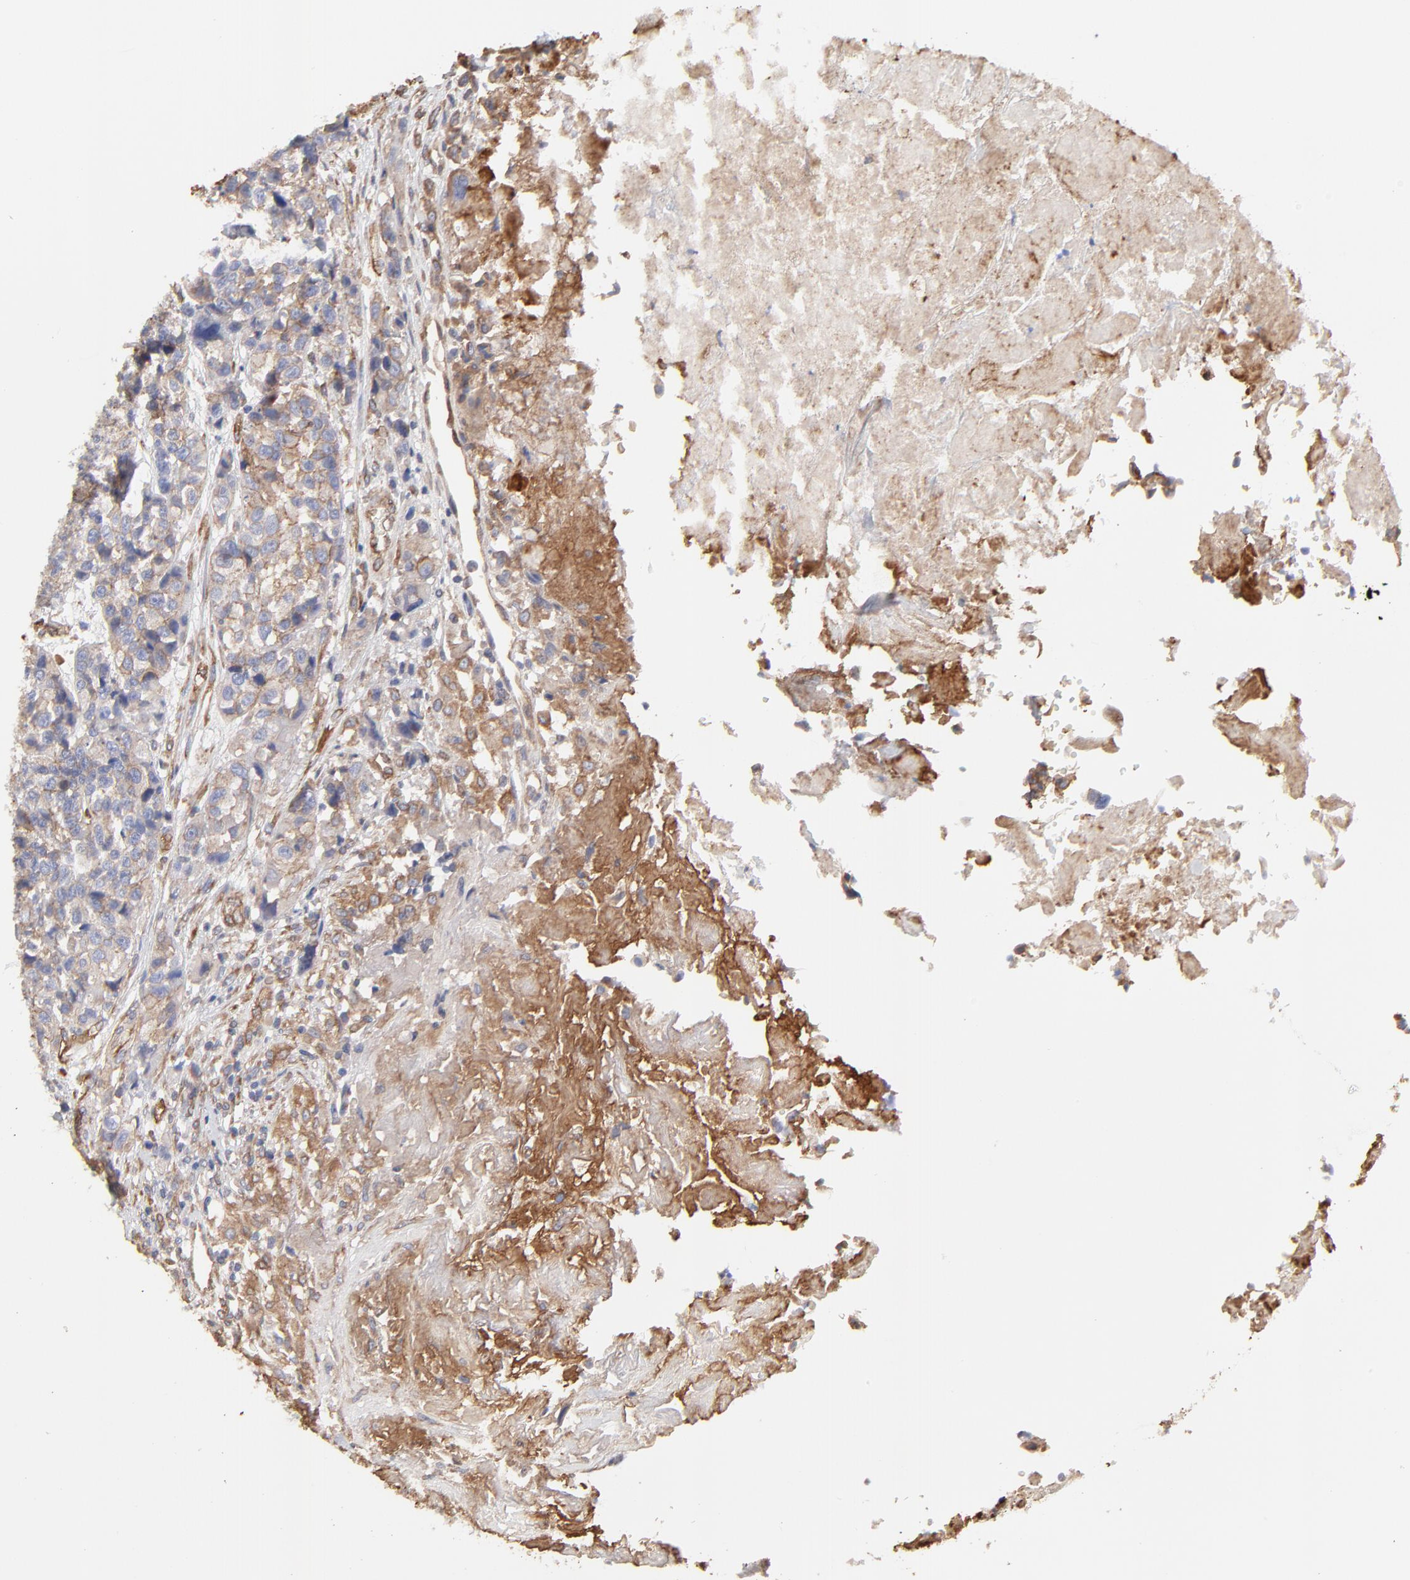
{"staining": {"intensity": "weak", "quantity": "<25%", "location": "cytoplasmic/membranous"}, "tissue": "urothelial cancer", "cell_type": "Tumor cells", "image_type": "cancer", "snomed": [{"axis": "morphology", "description": "Urothelial carcinoma, High grade"}, {"axis": "topography", "description": "Urinary bladder"}], "caption": "The IHC image has no significant positivity in tumor cells of urothelial carcinoma (high-grade) tissue.", "gene": "LRCH2", "patient": {"sex": "female", "age": 81}}